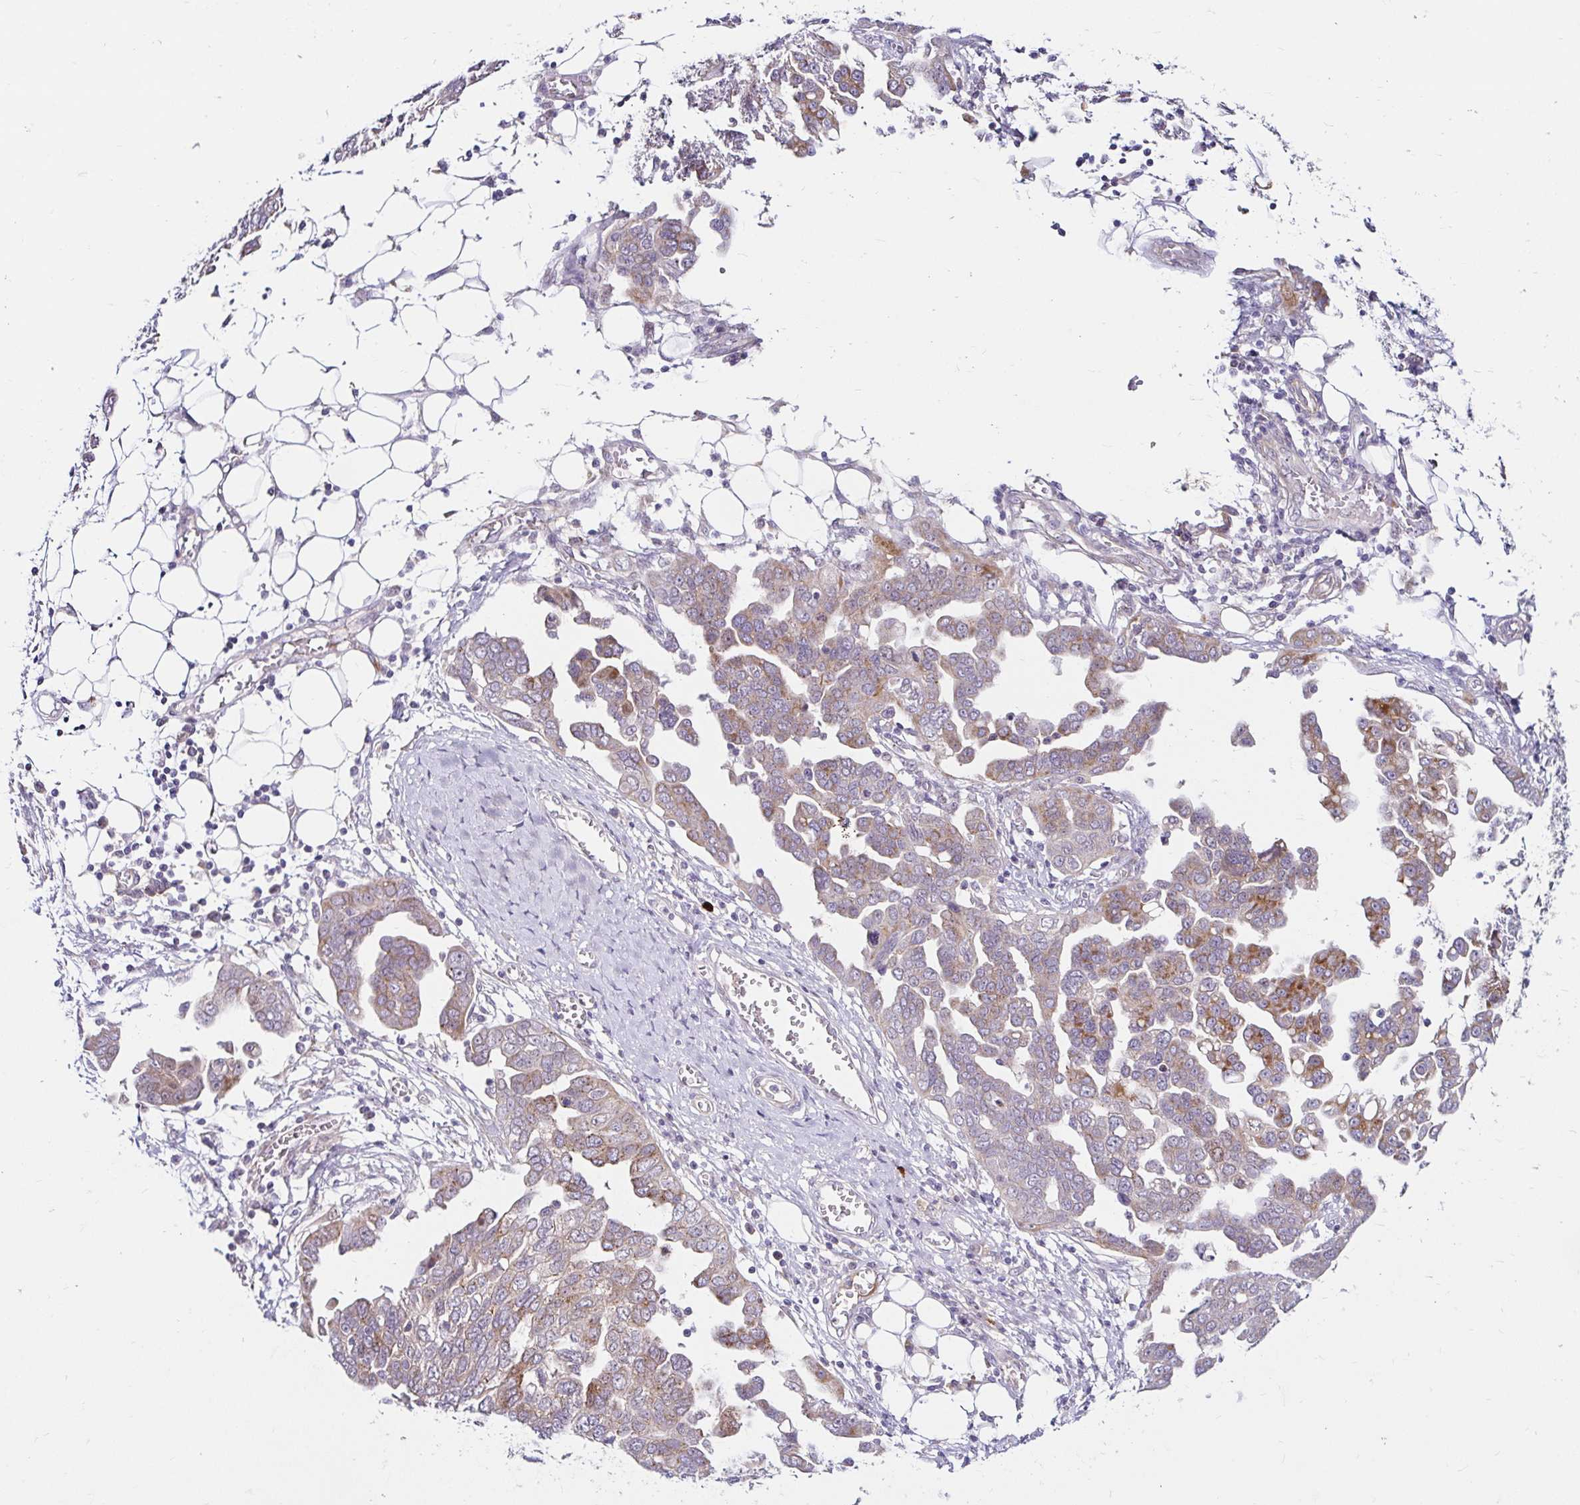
{"staining": {"intensity": "moderate", "quantity": ">75%", "location": "cytoplasmic/membranous"}, "tissue": "ovarian cancer", "cell_type": "Tumor cells", "image_type": "cancer", "snomed": [{"axis": "morphology", "description": "Cystadenocarcinoma, serous, NOS"}, {"axis": "topography", "description": "Ovary"}], "caption": "Immunohistochemistry histopathology image of neoplastic tissue: serous cystadenocarcinoma (ovarian) stained using immunohistochemistry demonstrates medium levels of moderate protein expression localized specifically in the cytoplasmic/membranous of tumor cells, appearing as a cytoplasmic/membranous brown color.", "gene": "GUCY1A1", "patient": {"sex": "female", "age": 59}}